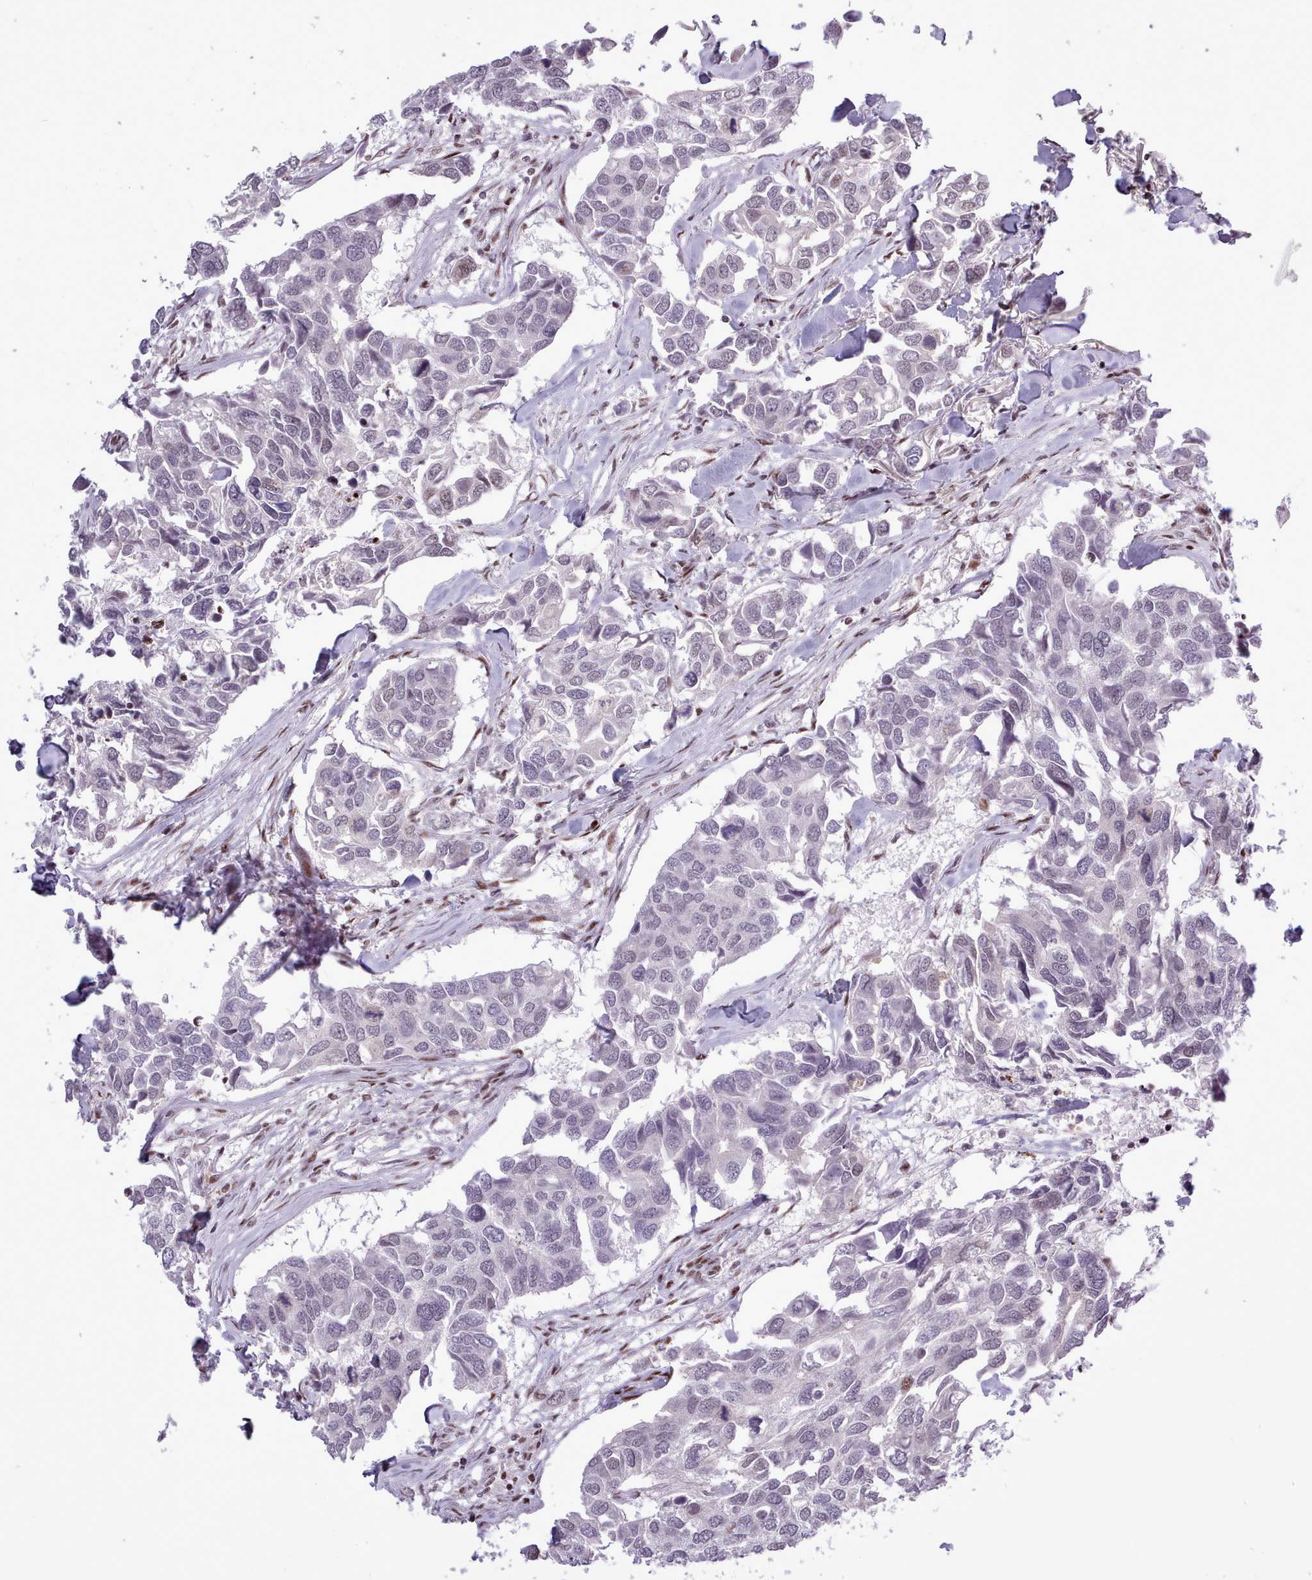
{"staining": {"intensity": "weak", "quantity": "<25%", "location": "nuclear"}, "tissue": "breast cancer", "cell_type": "Tumor cells", "image_type": "cancer", "snomed": [{"axis": "morphology", "description": "Duct carcinoma"}, {"axis": "topography", "description": "Breast"}], "caption": "A high-resolution image shows IHC staining of breast invasive ductal carcinoma, which shows no significant staining in tumor cells.", "gene": "SRSF4", "patient": {"sex": "female", "age": 83}}